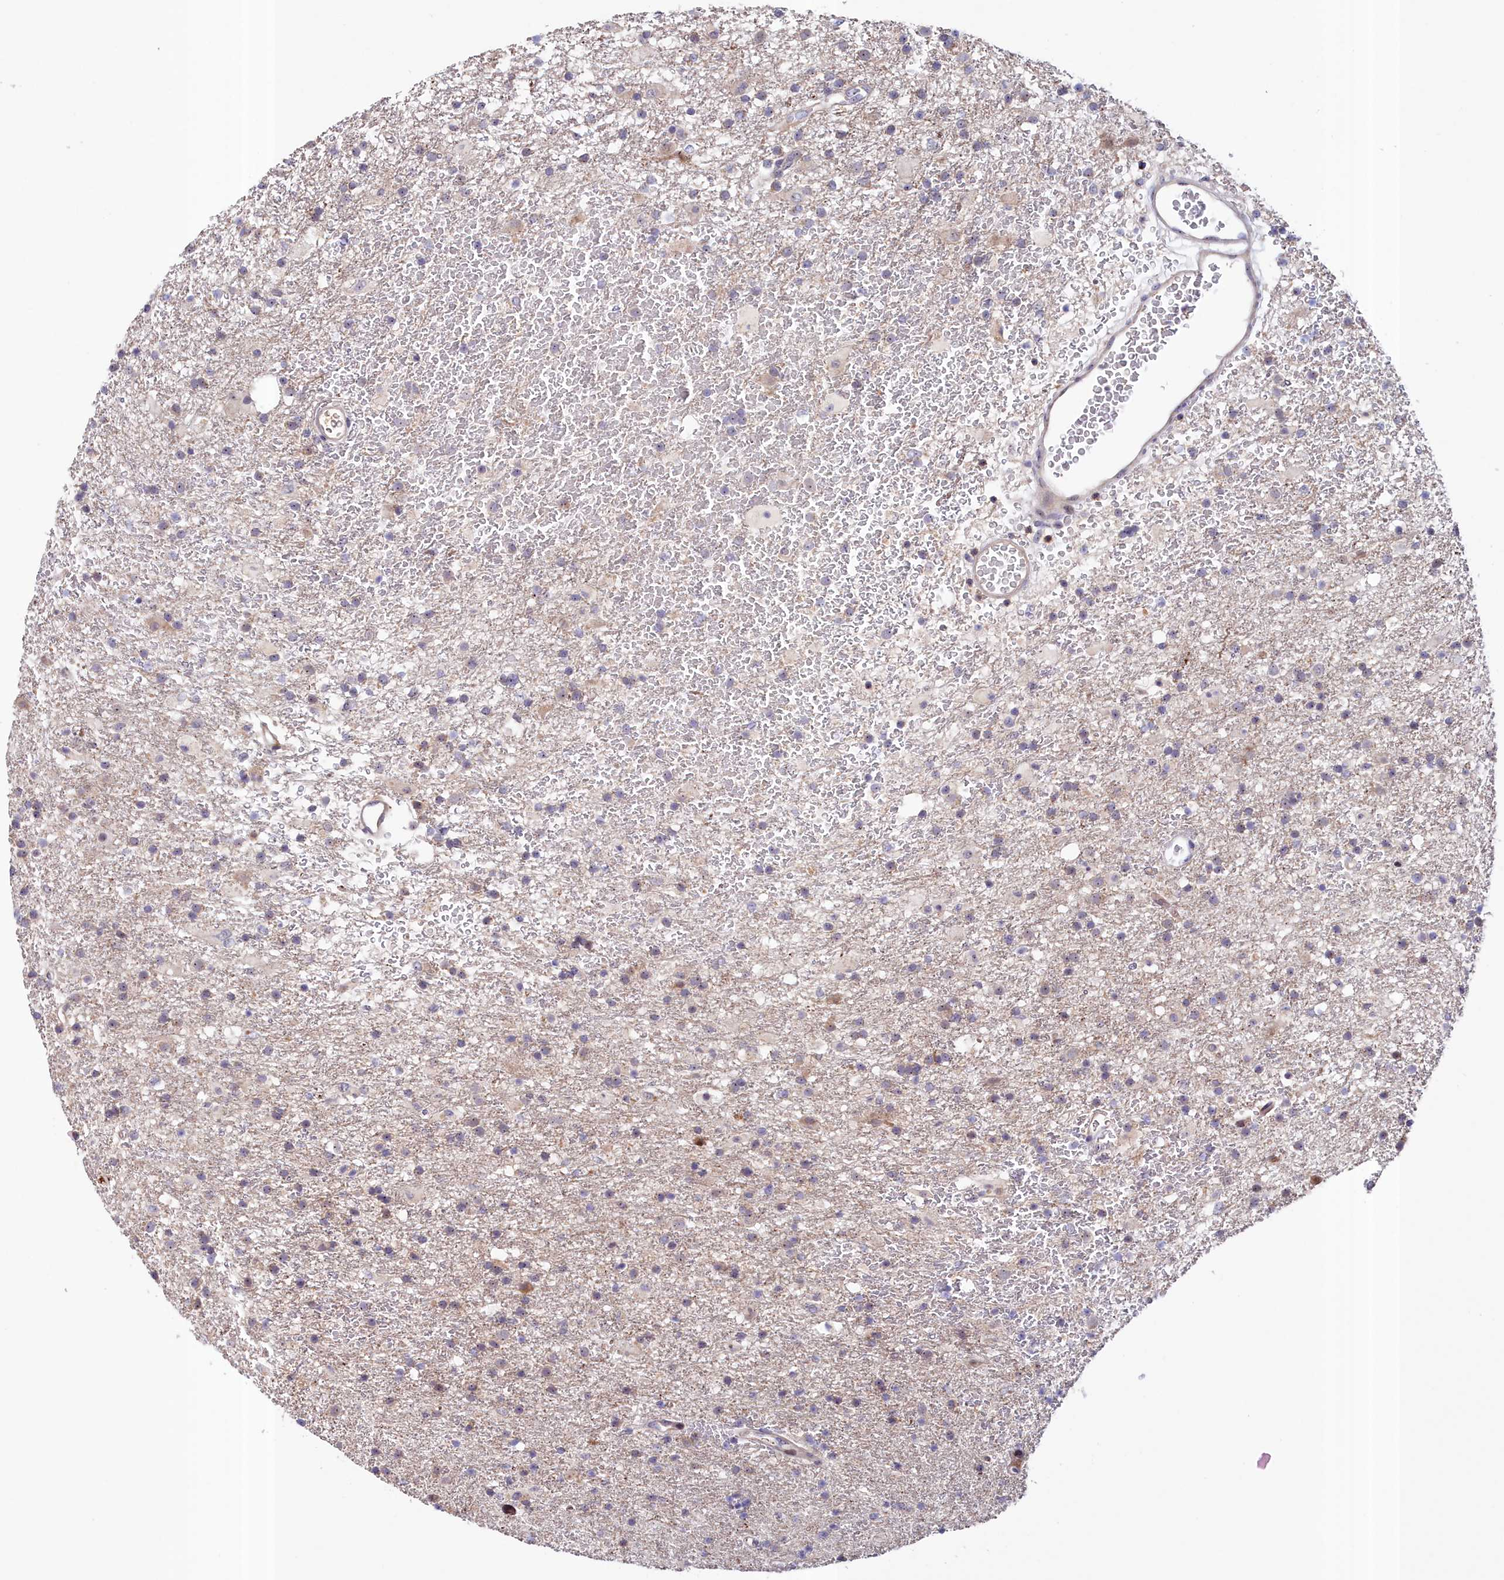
{"staining": {"intensity": "negative", "quantity": "none", "location": "none"}, "tissue": "glioma", "cell_type": "Tumor cells", "image_type": "cancer", "snomed": [{"axis": "morphology", "description": "Glioma, malignant, Low grade"}, {"axis": "topography", "description": "Brain"}], "caption": "The histopathology image displays no staining of tumor cells in malignant glioma (low-grade). The staining was performed using DAB to visualize the protein expression in brown, while the nuclei were stained in blue with hematoxylin (Magnification: 20x).", "gene": "NEURL4", "patient": {"sex": "male", "age": 65}}